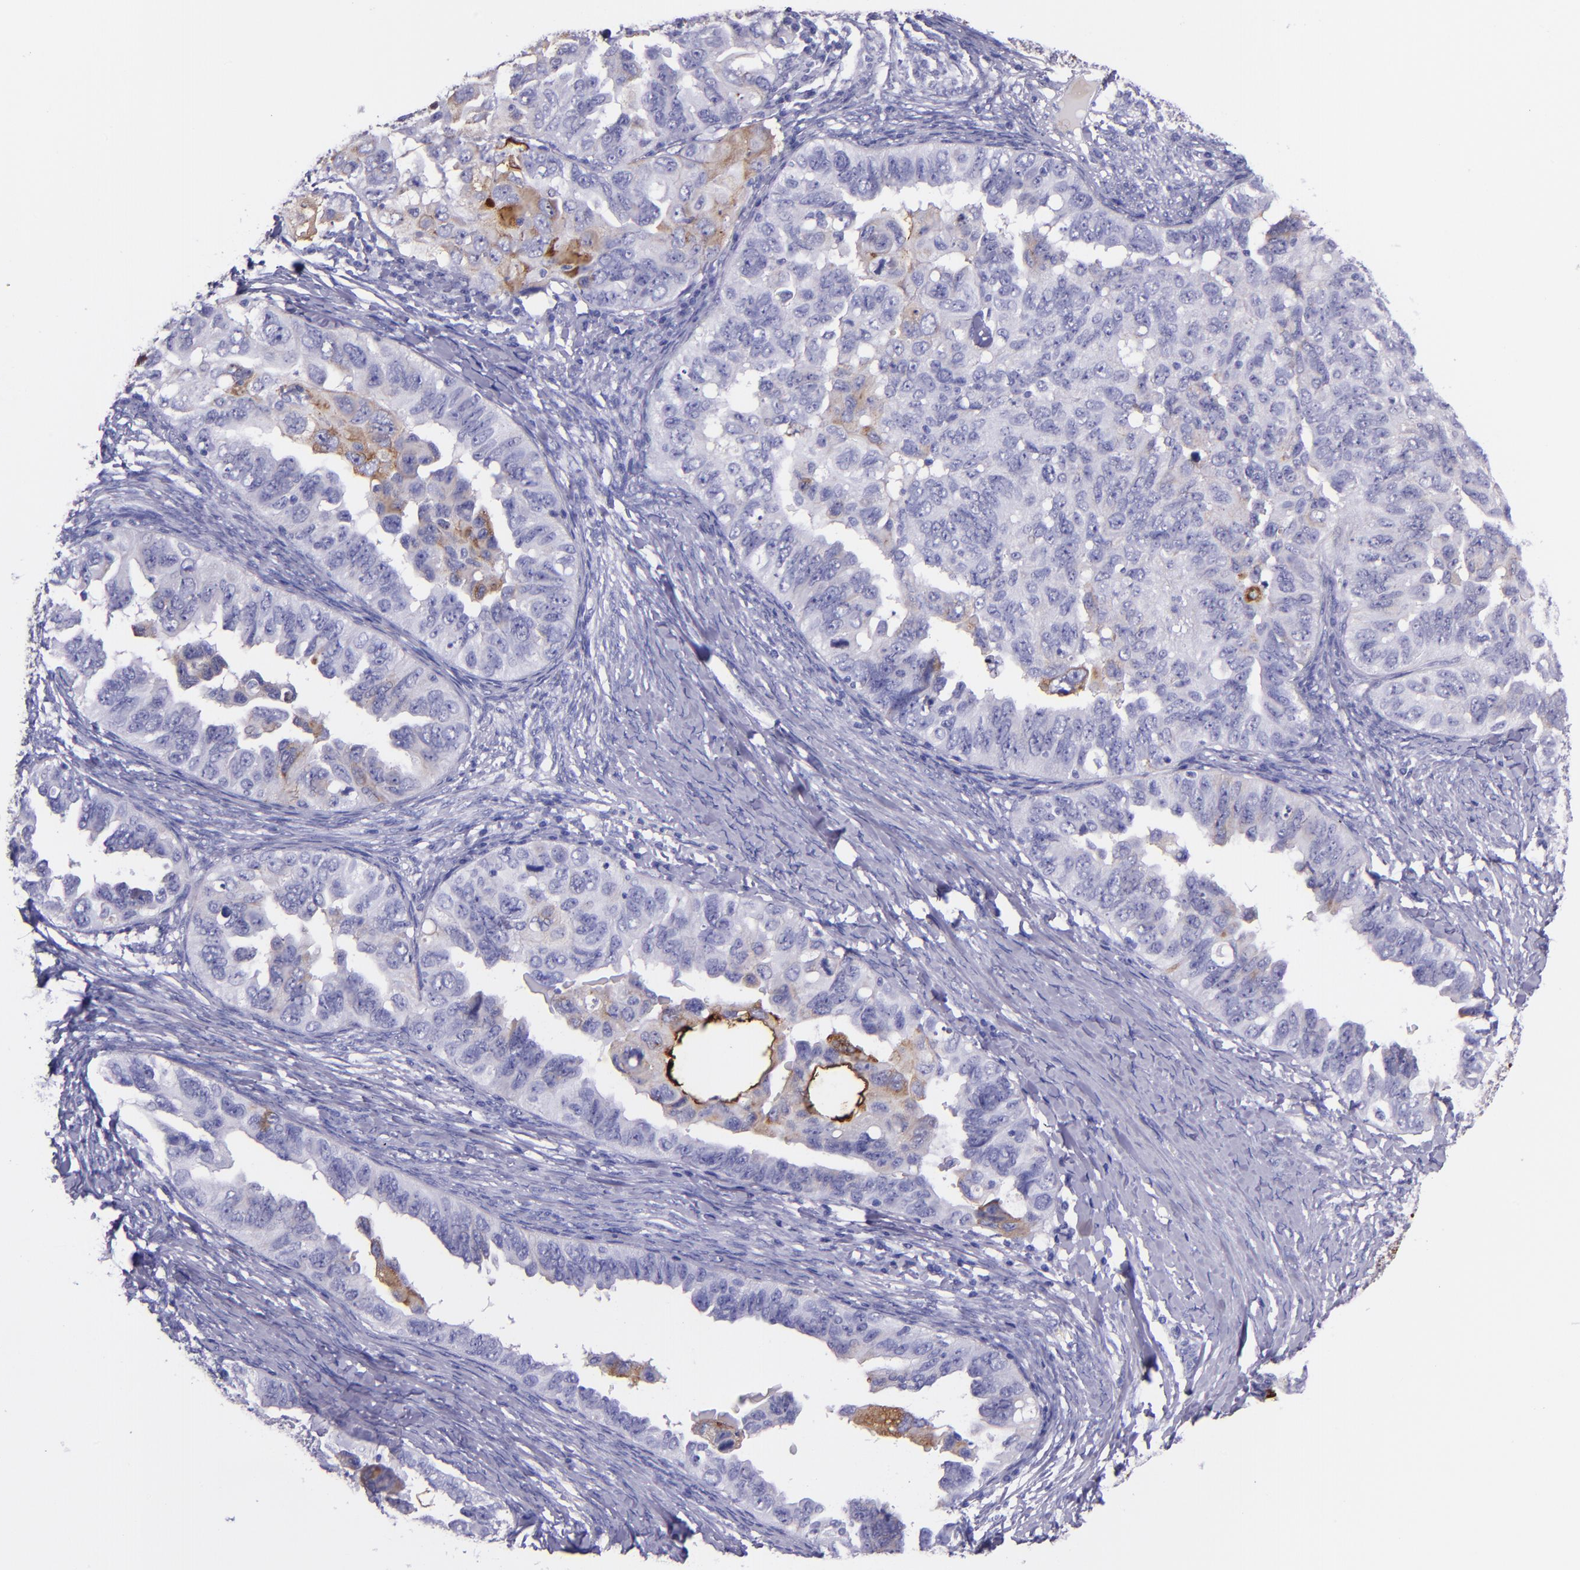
{"staining": {"intensity": "moderate", "quantity": "<25%", "location": "cytoplasmic/membranous"}, "tissue": "ovarian cancer", "cell_type": "Tumor cells", "image_type": "cancer", "snomed": [{"axis": "morphology", "description": "Cystadenocarcinoma, serous, NOS"}, {"axis": "topography", "description": "Ovary"}], "caption": "A brown stain shows moderate cytoplasmic/membranous staining of a protein in serous cystadenocarcinoma (ovarian) tumor cells.", "gene": "SLPI", "patient": {"sex": "female", "age": 82}}